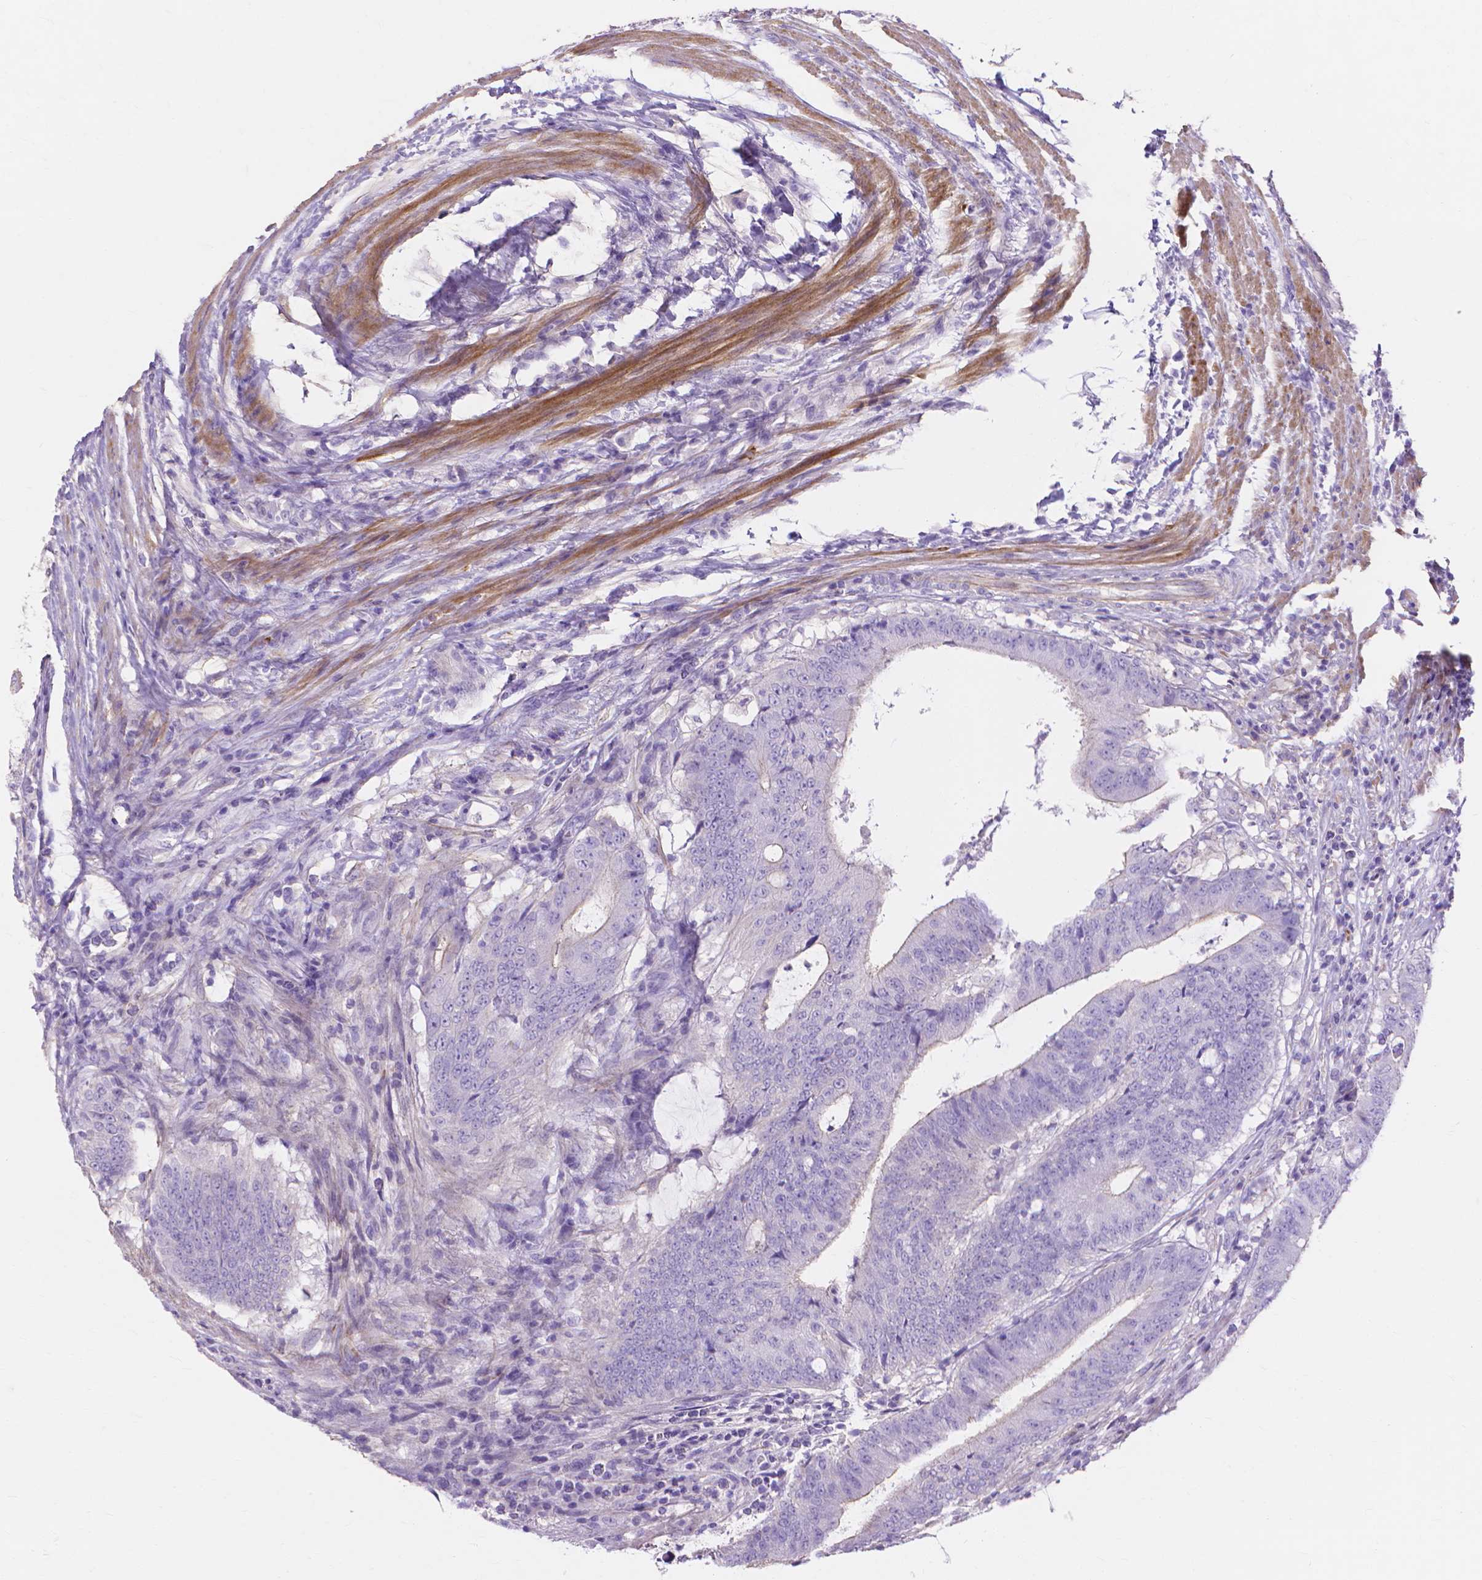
{"staining": {"intensity": "weak", "quantity": "<25%", "location": "cytoplasmic/membranous"}, "tissue": "colorectal cancer", "cell_type": "Tumor cells", "image_type": "cancer", "snomed": [{"axis": "morphology", "description": "Adenocarcinoma, NOS"}, {"axis": "topography", "description": "Colon"}], "caption": "High power microscopy histopathology image of an immunohistochemistry (IHC) micrograph of colorectal cancer, revealing no significant positivity in tumor cells. (Stains: DAB immunohistochemistry (IHC) with hematoxylin counter stain, Microscopy: brightfield microscopy at high magnification).", "gene": "MBLAC1", "patient": {"sex": "female", "age": 43}}